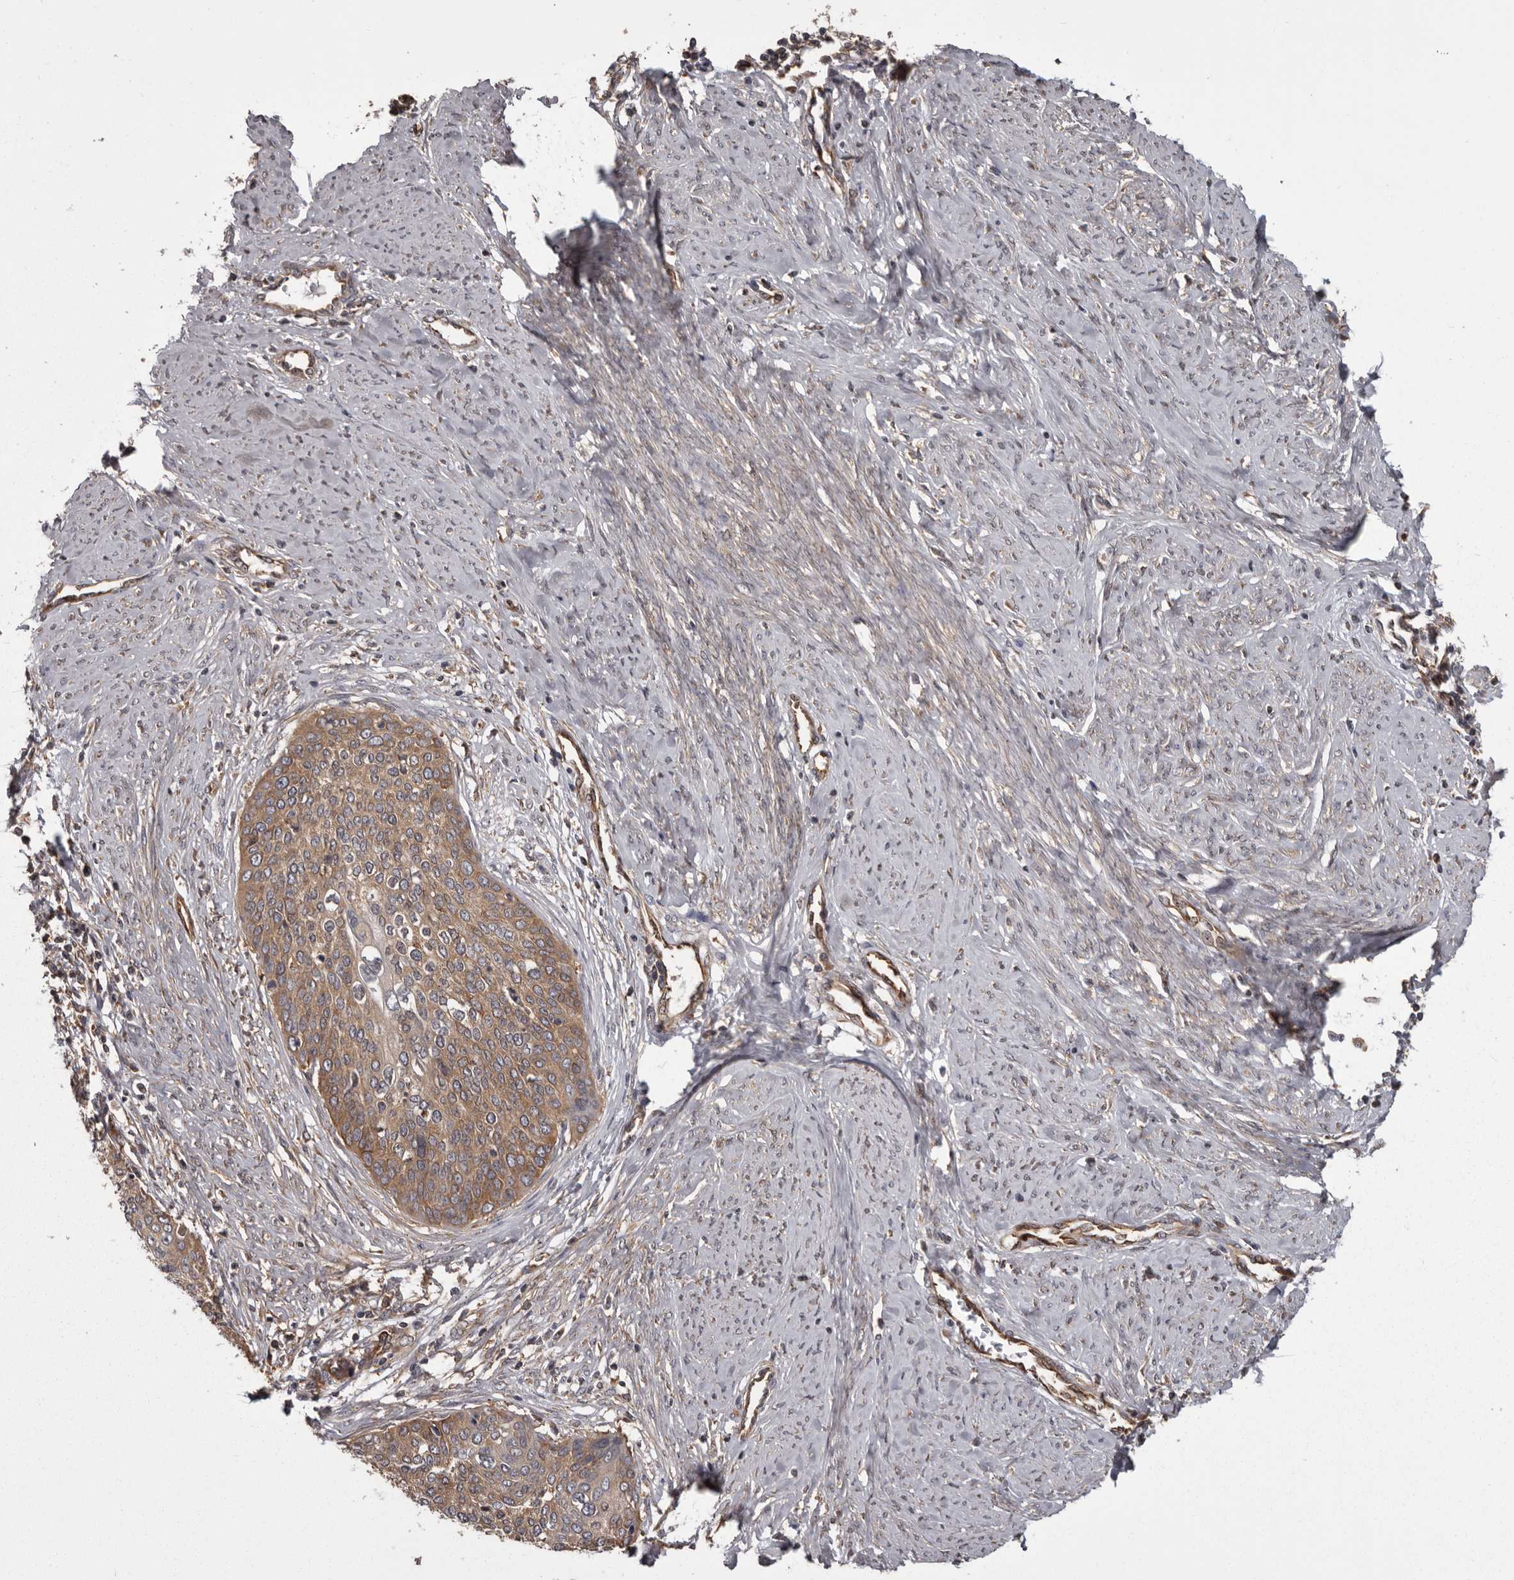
{"staining": {"intensity": "moderate", "quantity": ">75%", "location": "cytoplasmic/membranous"}, "tissue": "cervical cancer", "cell_type": "Tumor cells", "image_type": "cancer", "snomed": [{"axis": "morphology", "description": "Squamous cell carcinoma, NOS"}, {"axis": "topography", "description": "Cervix"}], "caption": "A photomicrograph of squamous cell carcinoma (cervical) stained for a protein shows moderate cytoplasmic/membranous brown staining in tumor cells. Ihc stains the protein in brown and the nuclei are stained blue.", "gene": "DARS1", "patient": {"sex": "female", "age": 37}}